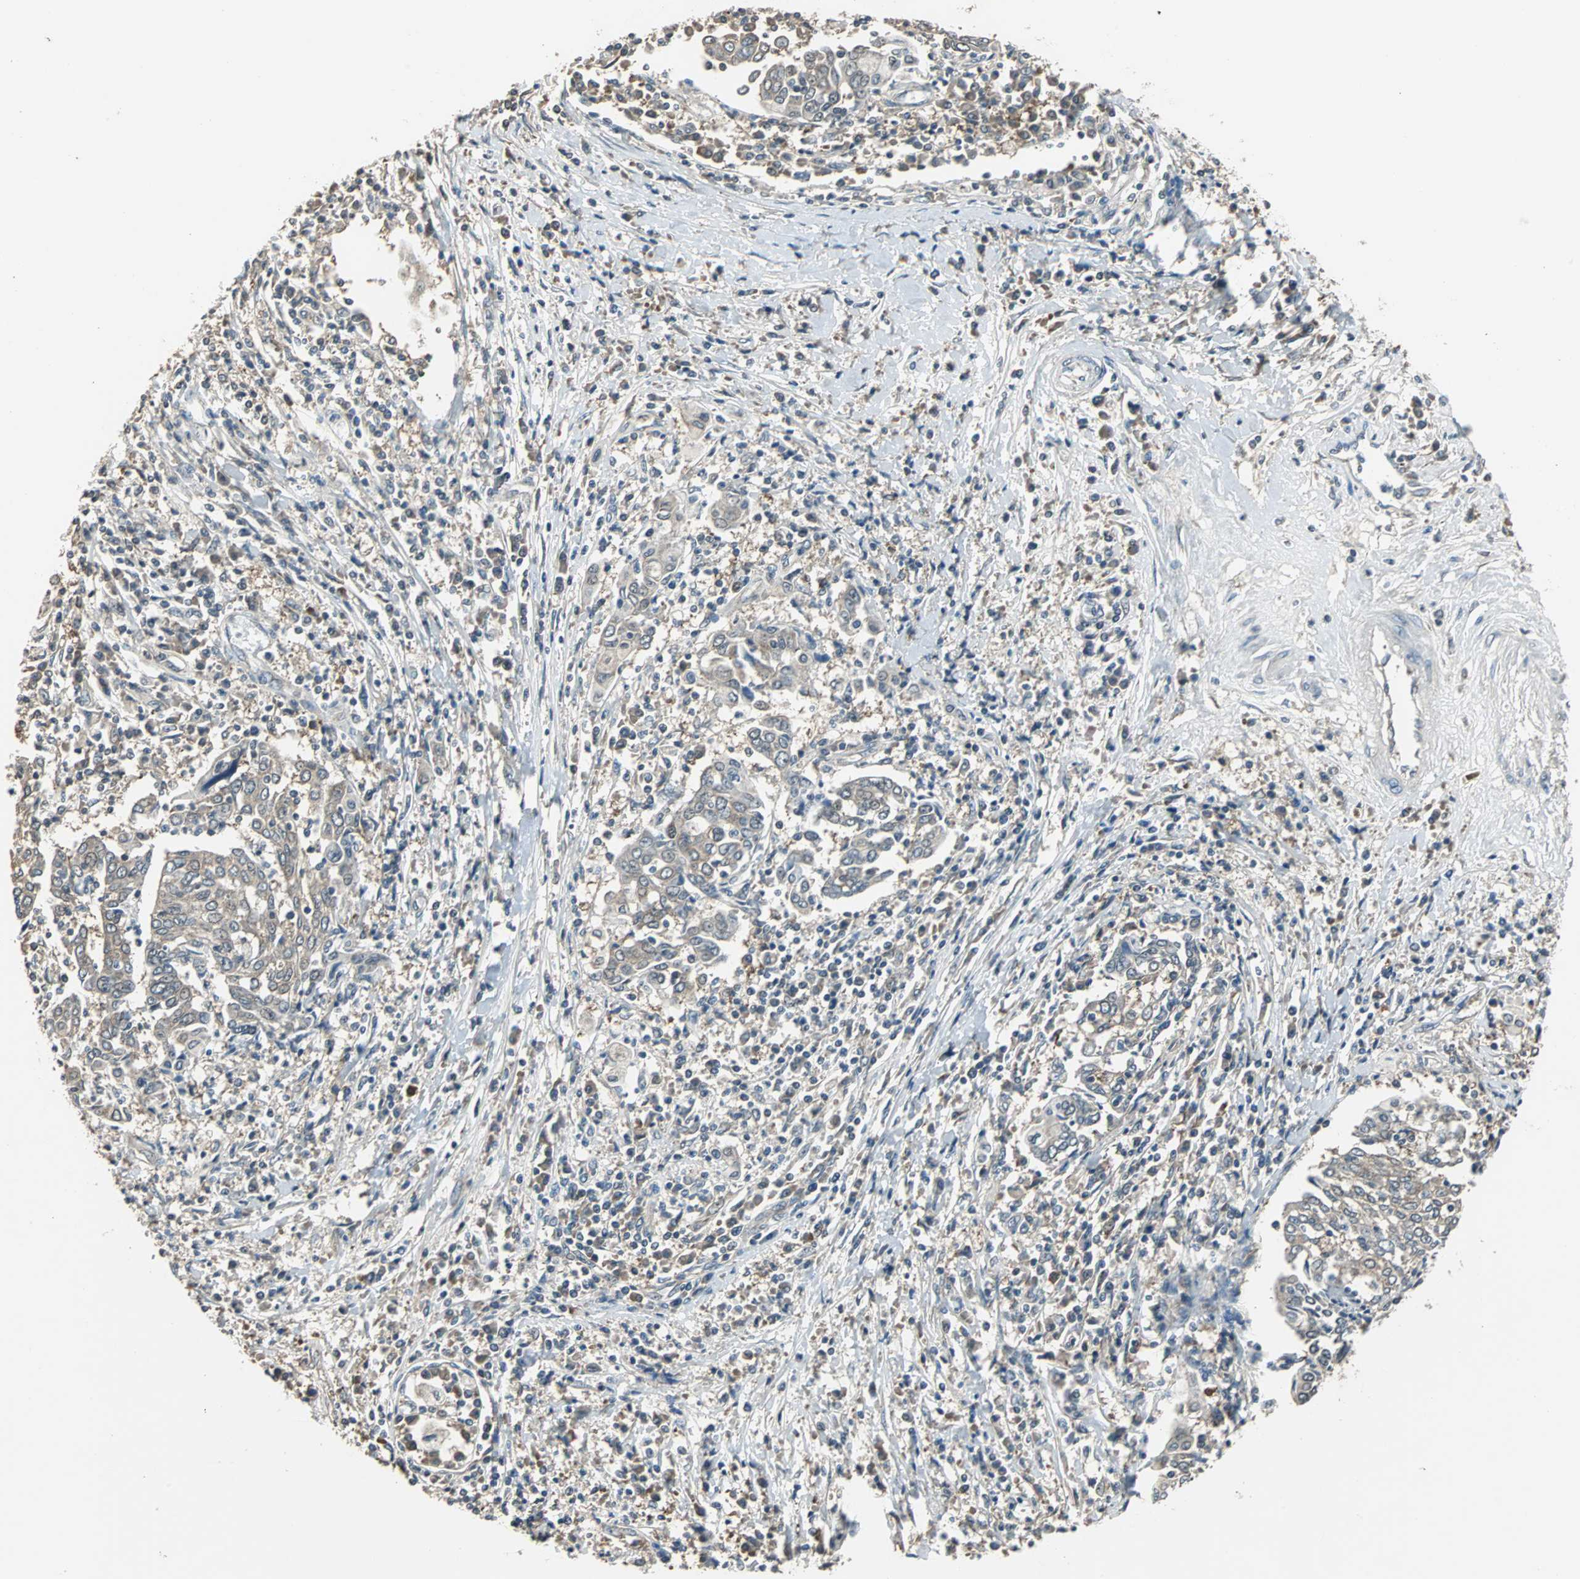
{"staining": {"intensity": "weak", "quantity": "25%-75%", "location": "cytoplasmic/membranous"}, "tissue": "cervical cancer", "cell_type": "Tumor cells", "image_type": "cancer", "snomed": [{"axis": "morphology", "description": "Squamous cell carcinoma, NOS"}, {"axis": "topography", "description": "Cervix"}], "caption": "Approximately 25%-75% of tumor cells in human cervical squamous cell carcinoma demonstrate weak cytoplasmic/membranous protein expression as visualized by brown immunohistochemical staining.", "gene": "ABHD2", "patient": {"sex": "female", "age": 40}}